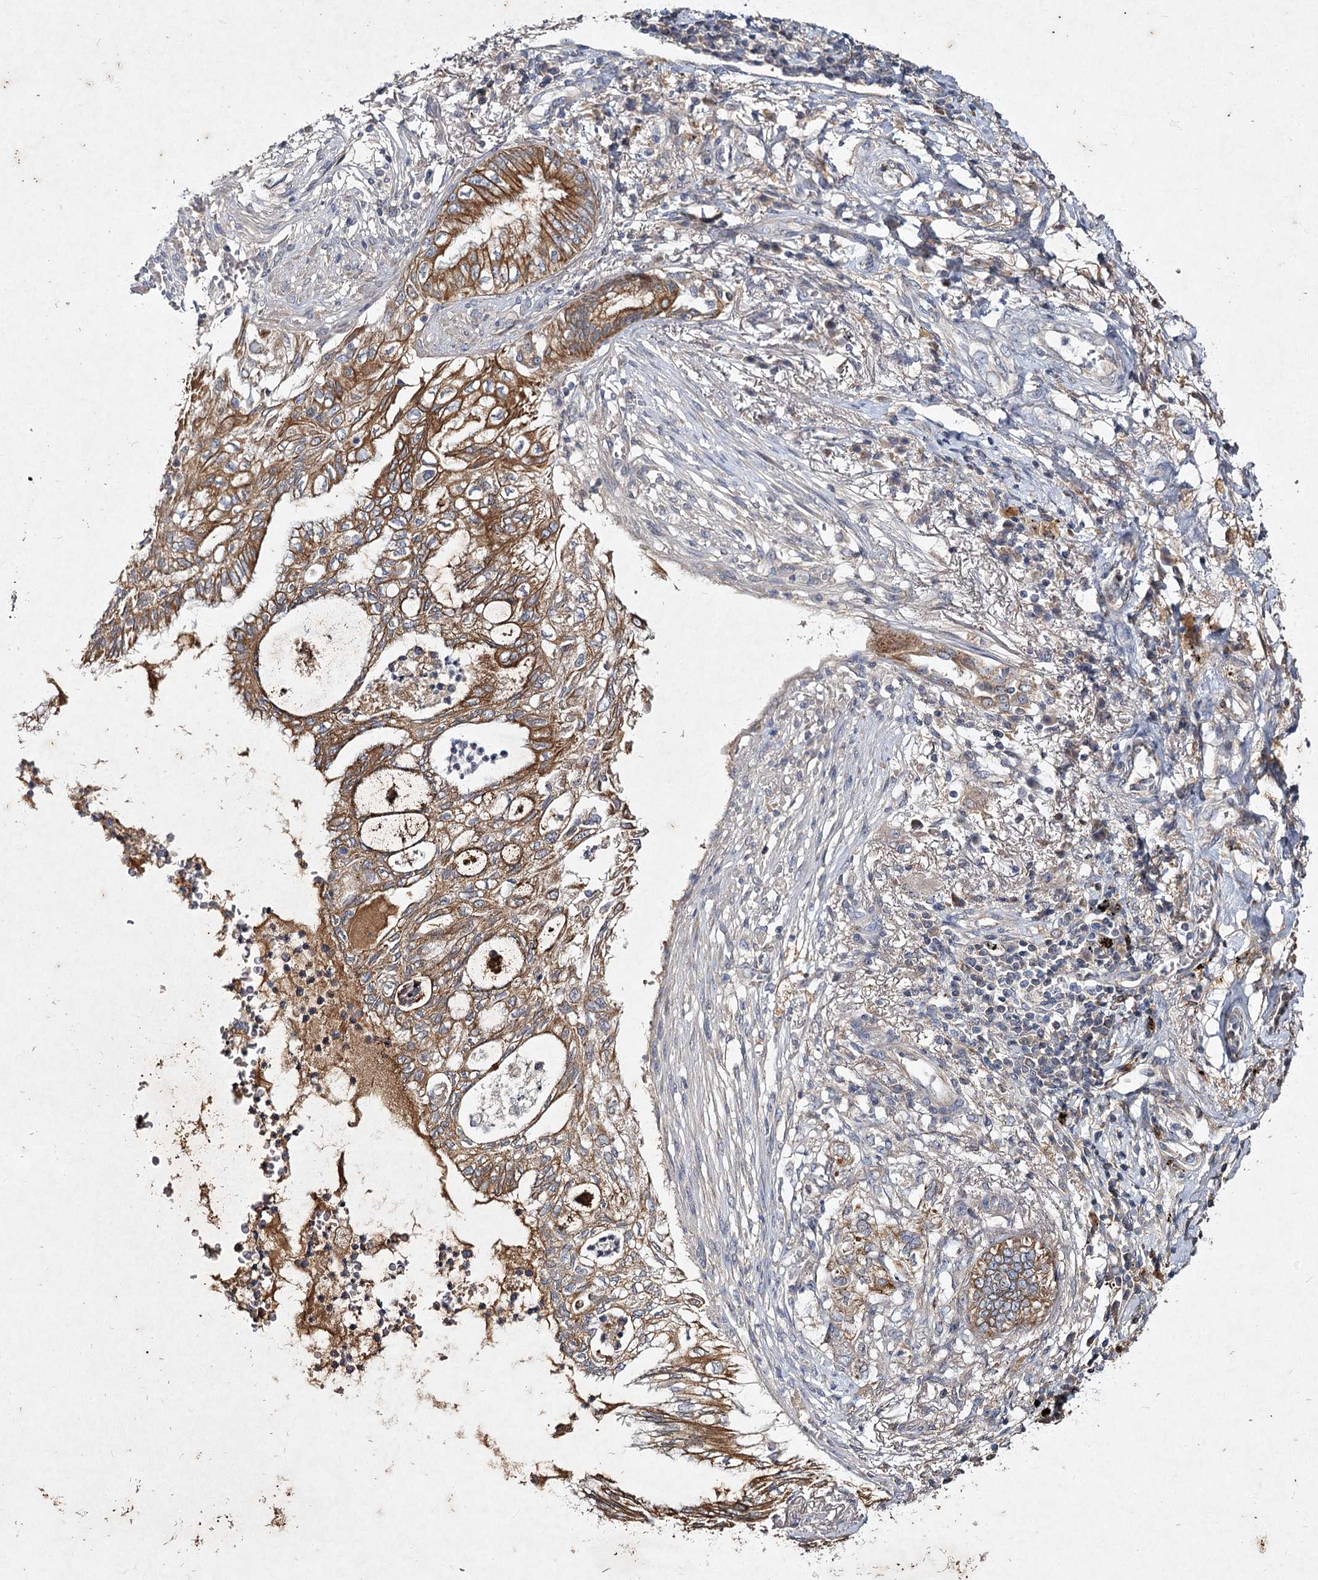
{"staining": {"intensity": "moderate", "quantity": ">75%", "location": "cytoplasmic/membranous"}, "tissue": "lung cancer", "cell_type": "Tumor cells", "image_type": "cancer", "snomed": [{"axis": "morphology", "description": "Adenocarcinoma, NOS"}, {"axis": "topography", "description": "Lung"}], "caption": "Lung adenocarcinoma stained with a brown dye exhibits moderate cytoplasmic/membranous positive staining in approximately >75% of tumor cells.", "gene": "MFN1", "patient": {"sex": "female", "age": 70}}